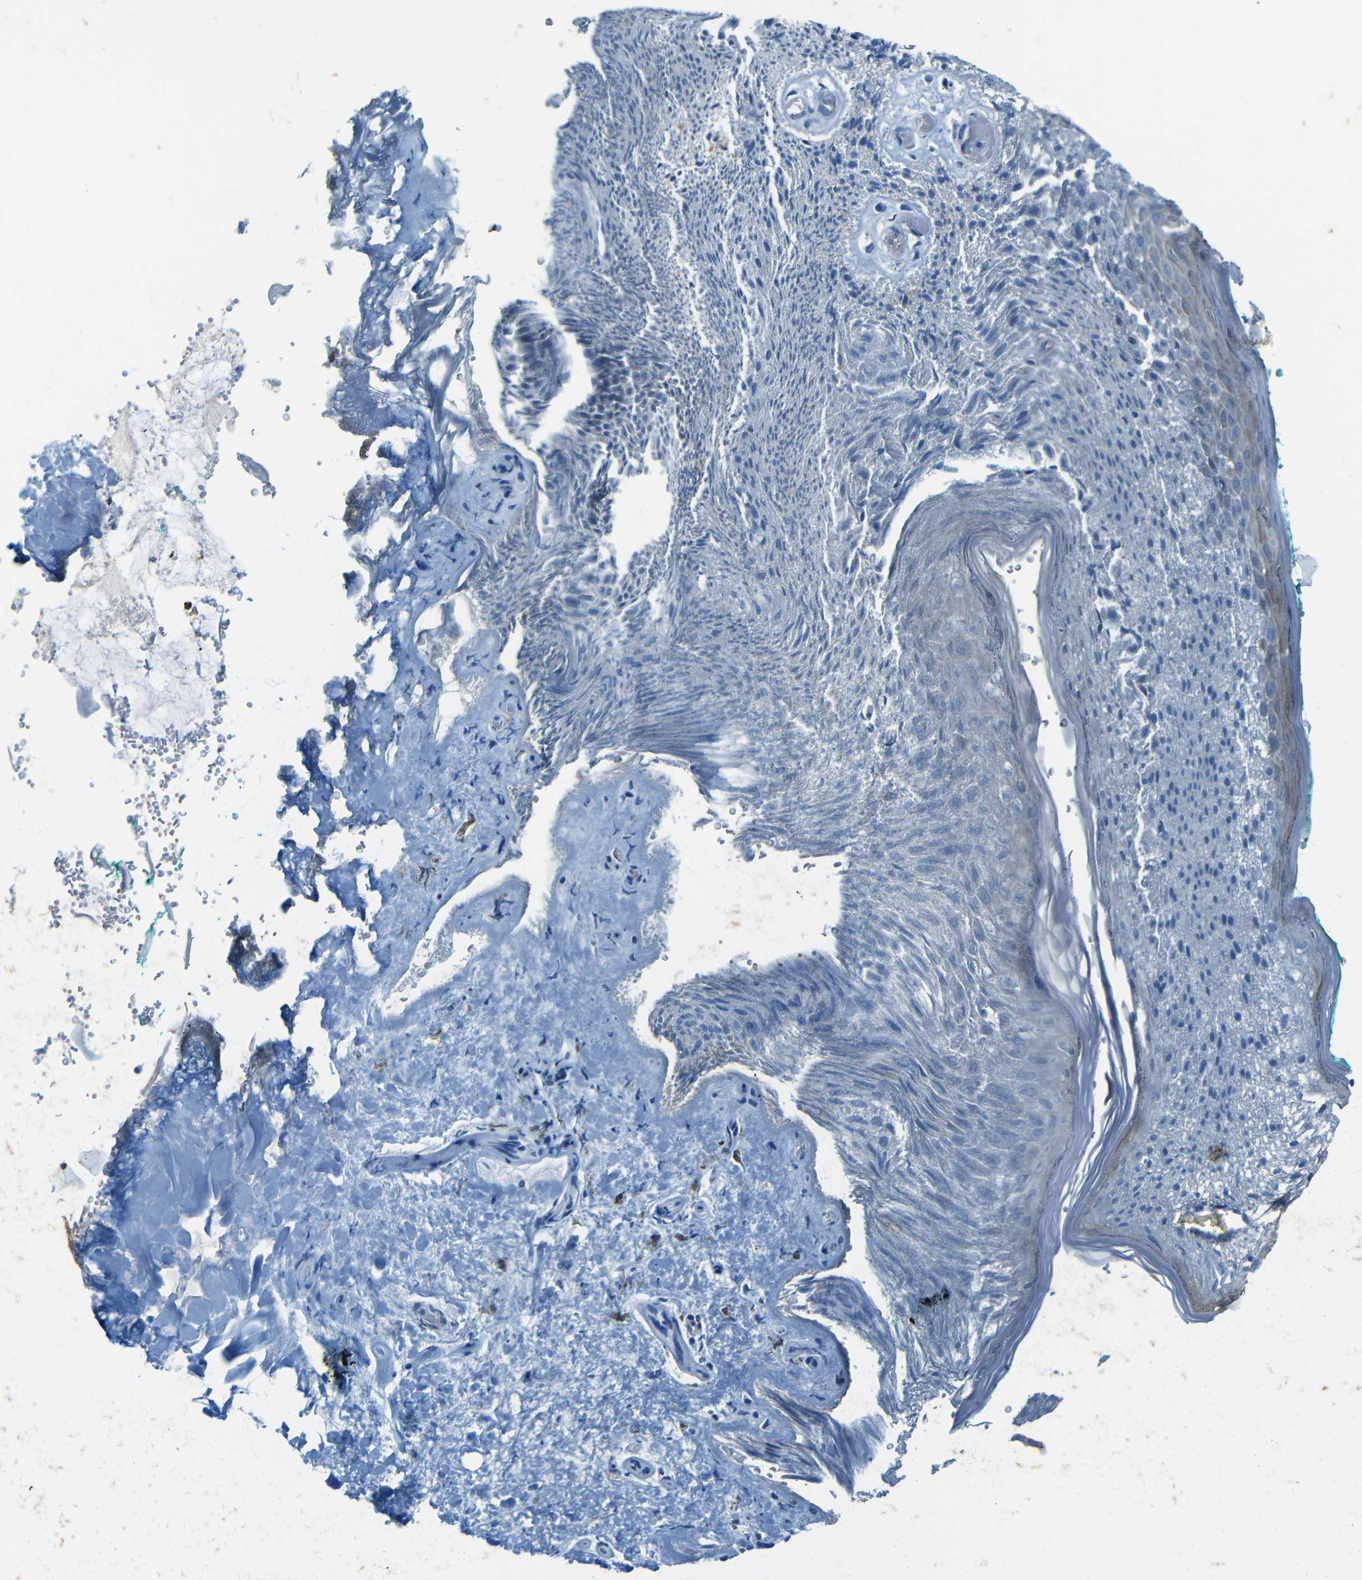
{"staining": {"intensity": "negative", "quantity": "none", "location": "none"}, "tissue": "skin", "cell_type": "Epidermal cells", "image_type": "normal", "snomed": [{"axis": "morphology", "description": "Normal tissue, NOS"}, {"axis": "topography", "description": "Anal"}], "caption": "A high-resolution photomicrograph shows IHC staining of normal skin, which displays no significant positivity in epidermal cells.", "gene": "MAP2", "patient": {"sex": "male", "age": 74}}